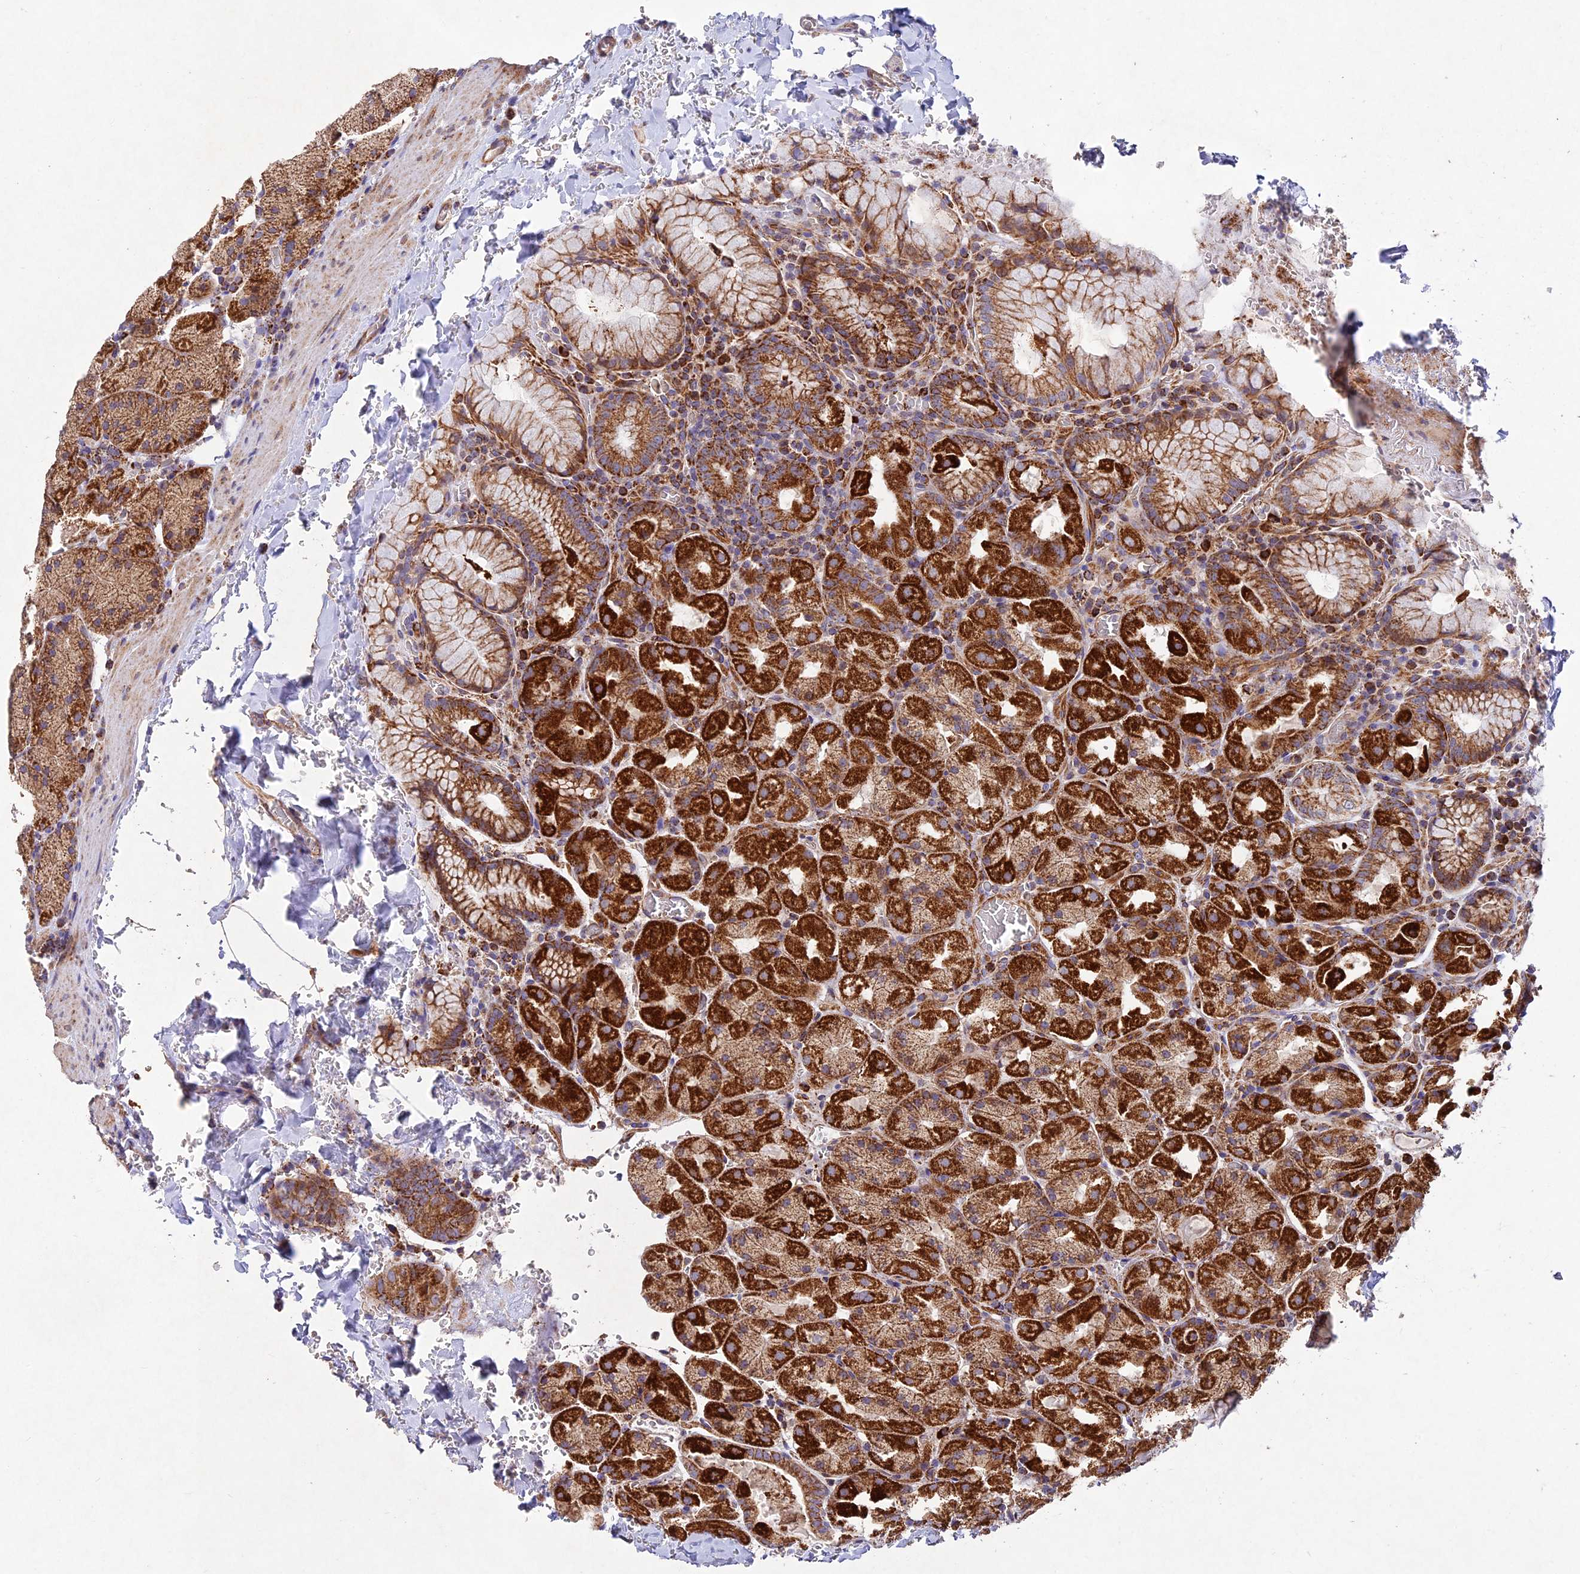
{"staining": {"intensity": "strong", "quantity": ">75%", "location": "cytoplasmic/membranous"}, "tissue": "stomach", "cell_type": "Glandular cells", "image_type": "normal", "snomed": [{"axis": "morphology", "description": "Normal tissue, NOS"}, {"axis": "topography", "description": "Stomach, upper"}, {"axis": "topography", "description": "Stomach, lower"}], "caption": "High-power microscopy captured an immunohistochemistry (IHC) image of benign stomach, revealing strong cytoplasmic/membranous positivity in approximately >75% of glandular cells. (DAB (3,3'-diaminobenzidine) IHC with brightfield microscopy, high magnification).", "gene": "KHDC3L", "patient": {"sex": "male", "age": 80}}